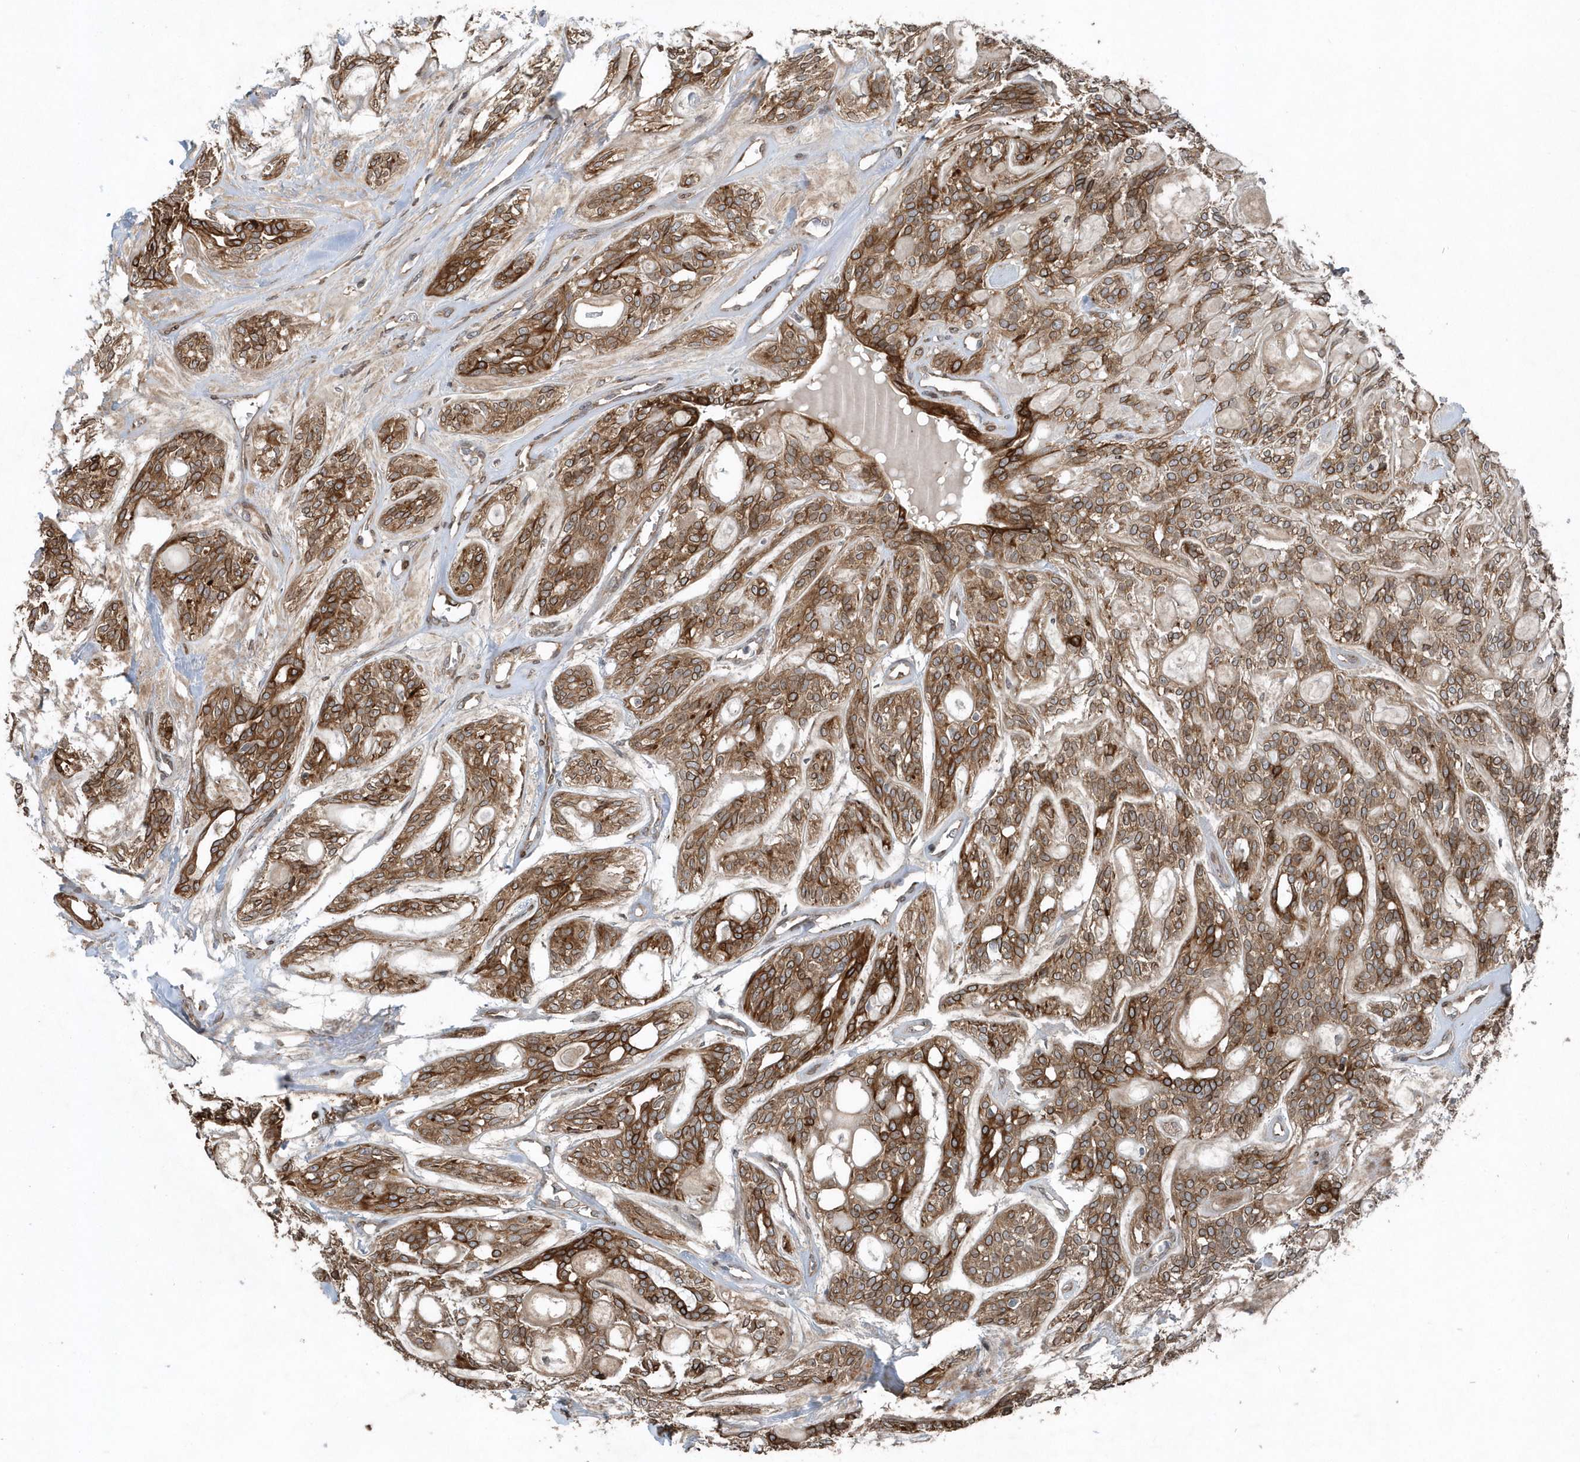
{"staining": {"intensity": "strong", "quantity": "25%-75%", "location": "cytoplasmic/membranous"}, "tissue": "head and neck cancer", "cell_type": "Tumor cells", "image_type": "cancer", "snomed": [{"axis": "morphology", "description": "Adenocarcinoma, NOS"}, {"axis": "topography", "description": "Head-Neck"}], "caption": "Strong cytoplasmic/membranous positivity for a protein is identified in about 25%-75% of tumor cells of head and neck adenocarcinoma using immunohistochemistry.", "gene": "MCC", "patient": {"sex": "male", "age": 66}}